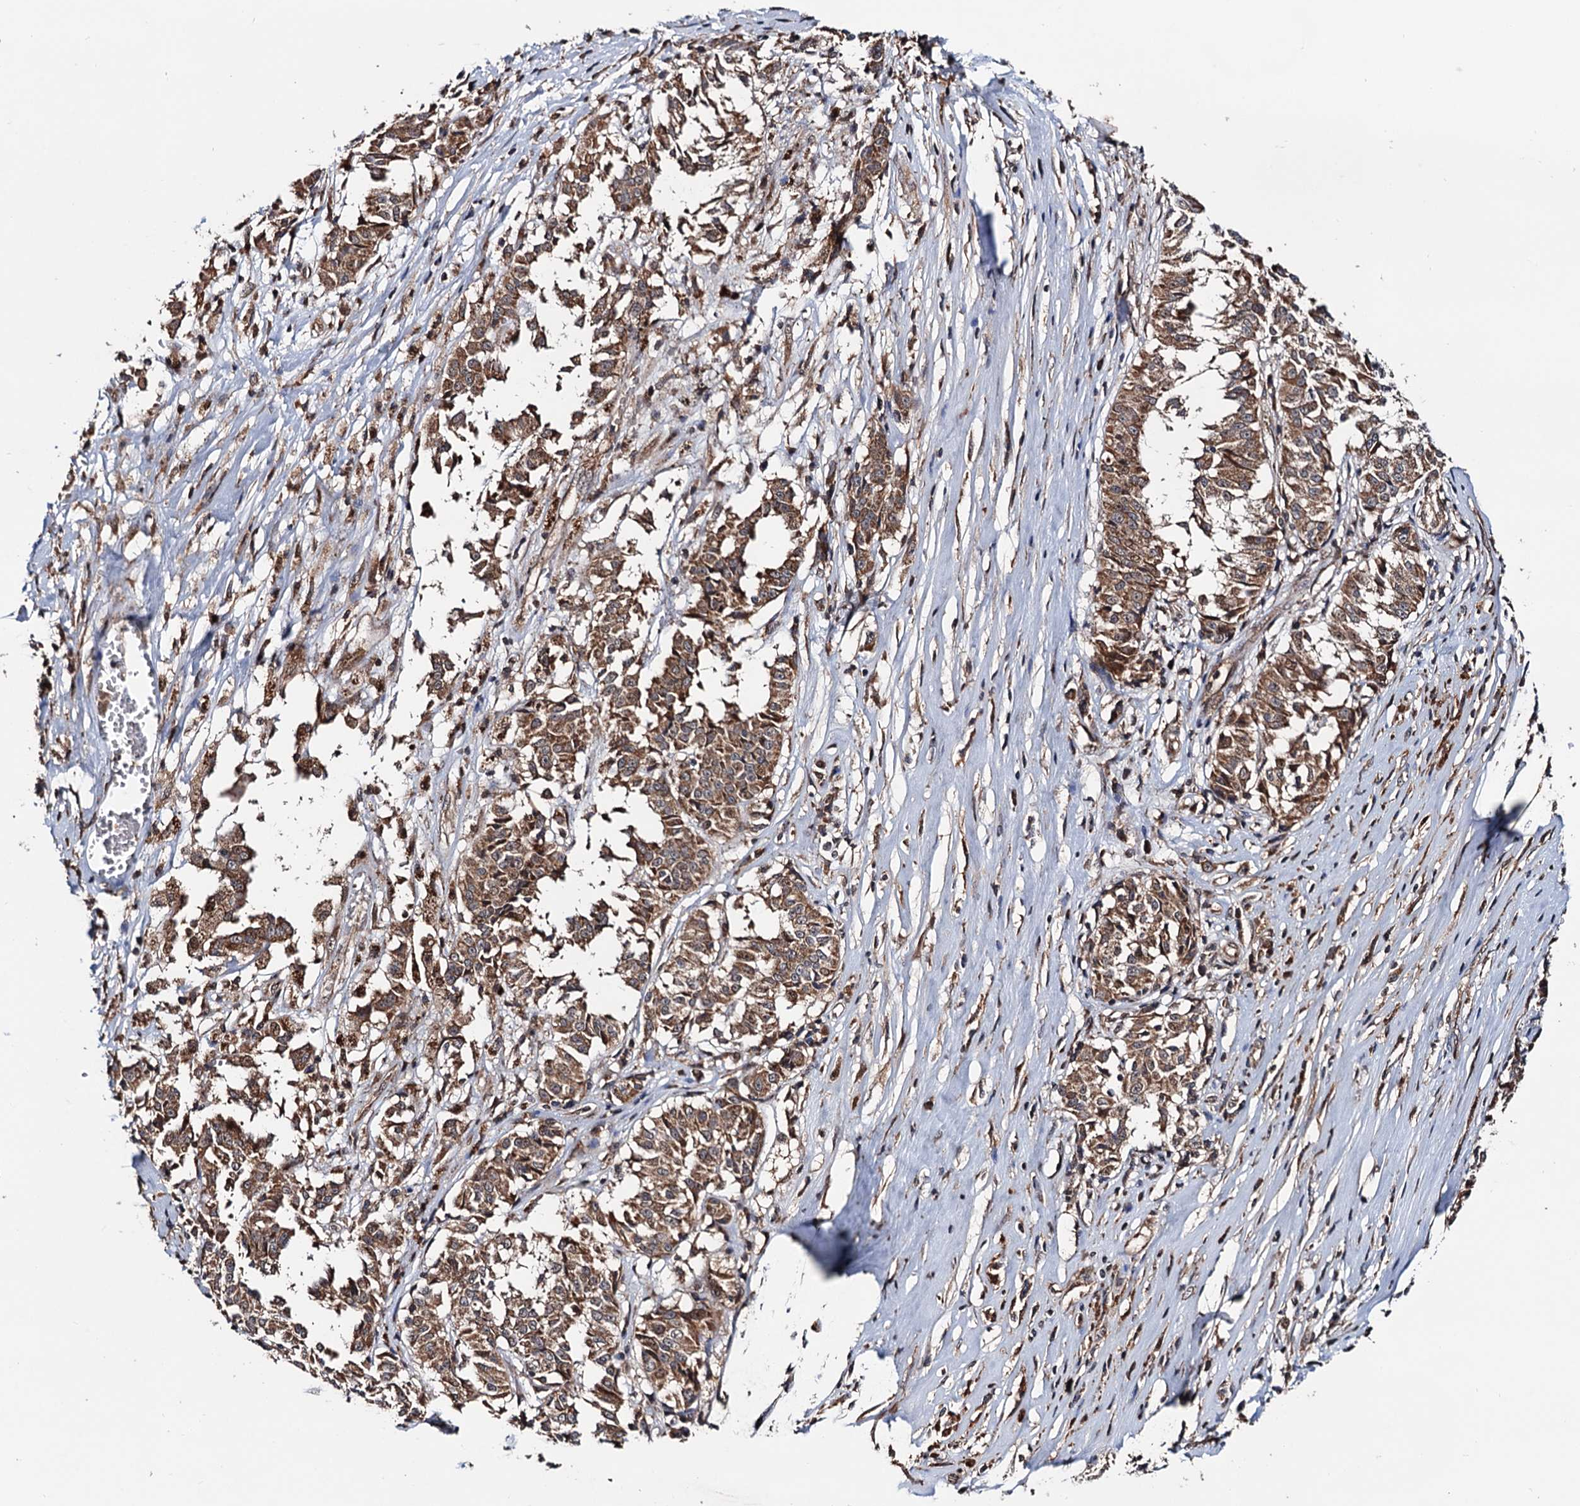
{"staining": {"intensity": "moderate", "quantity": ">75%", "location": "cytoplasmic/membranous"}, "tissue": "melanoma", "cell_type": "Tumor cells", "image_type": "cancer", "snomed": [{"axis": "morphology", "description": "Malignant melanoma, NOS"}, {"axis": "topography", "description": "Skin"}], "caption": "Human malignant melanoma stained for a protein (brown) exhibits moderate cytoplasmic/membranous positive staining in approximately >75% of tumor cells.", "gene": "NAA16", "patient": {"sex": "female", "age": 72}}